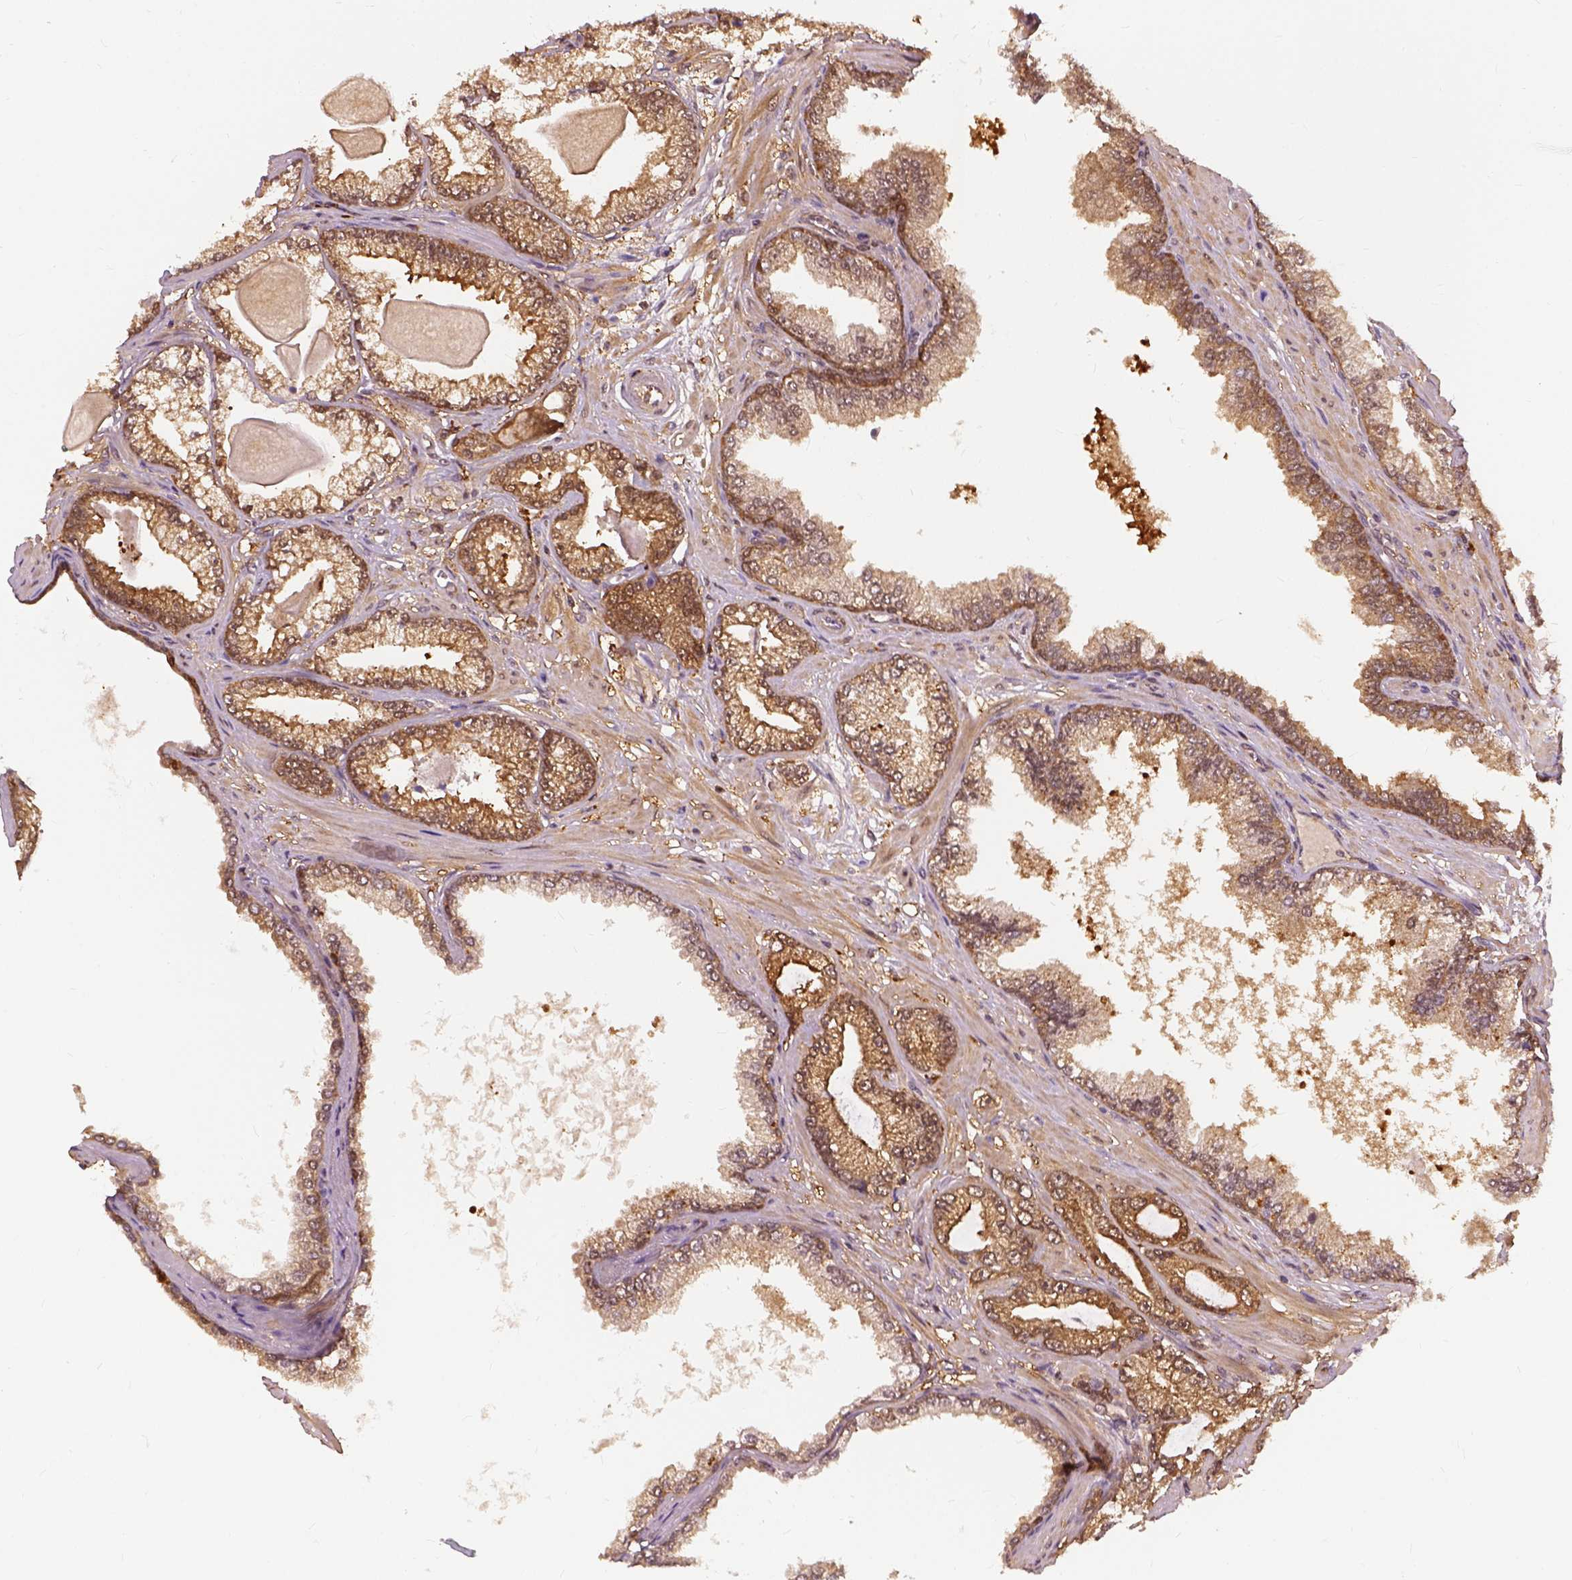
{"staining": {"intensity": "moderate", "quantity": ">75%", "location": "cytoplasmic/membranous"}, "tissue": "prostate cancer", "cell_type": "Tumor cells", "image_type": "cancer", "snomed": [{"axis": "morphology", "description": "Adenocarcinoma, Low grade"}, {"axis": "topography", "description": "Prostate"}], "caption": "An image of human prostate cancer (adenocarcinoma (low-grade)) stained for a protein shows moderate cytoplasmic/membranous brown staining in tumor cells.", "gene": "GPI", "patient": {"sex": "male", "age": 64}}